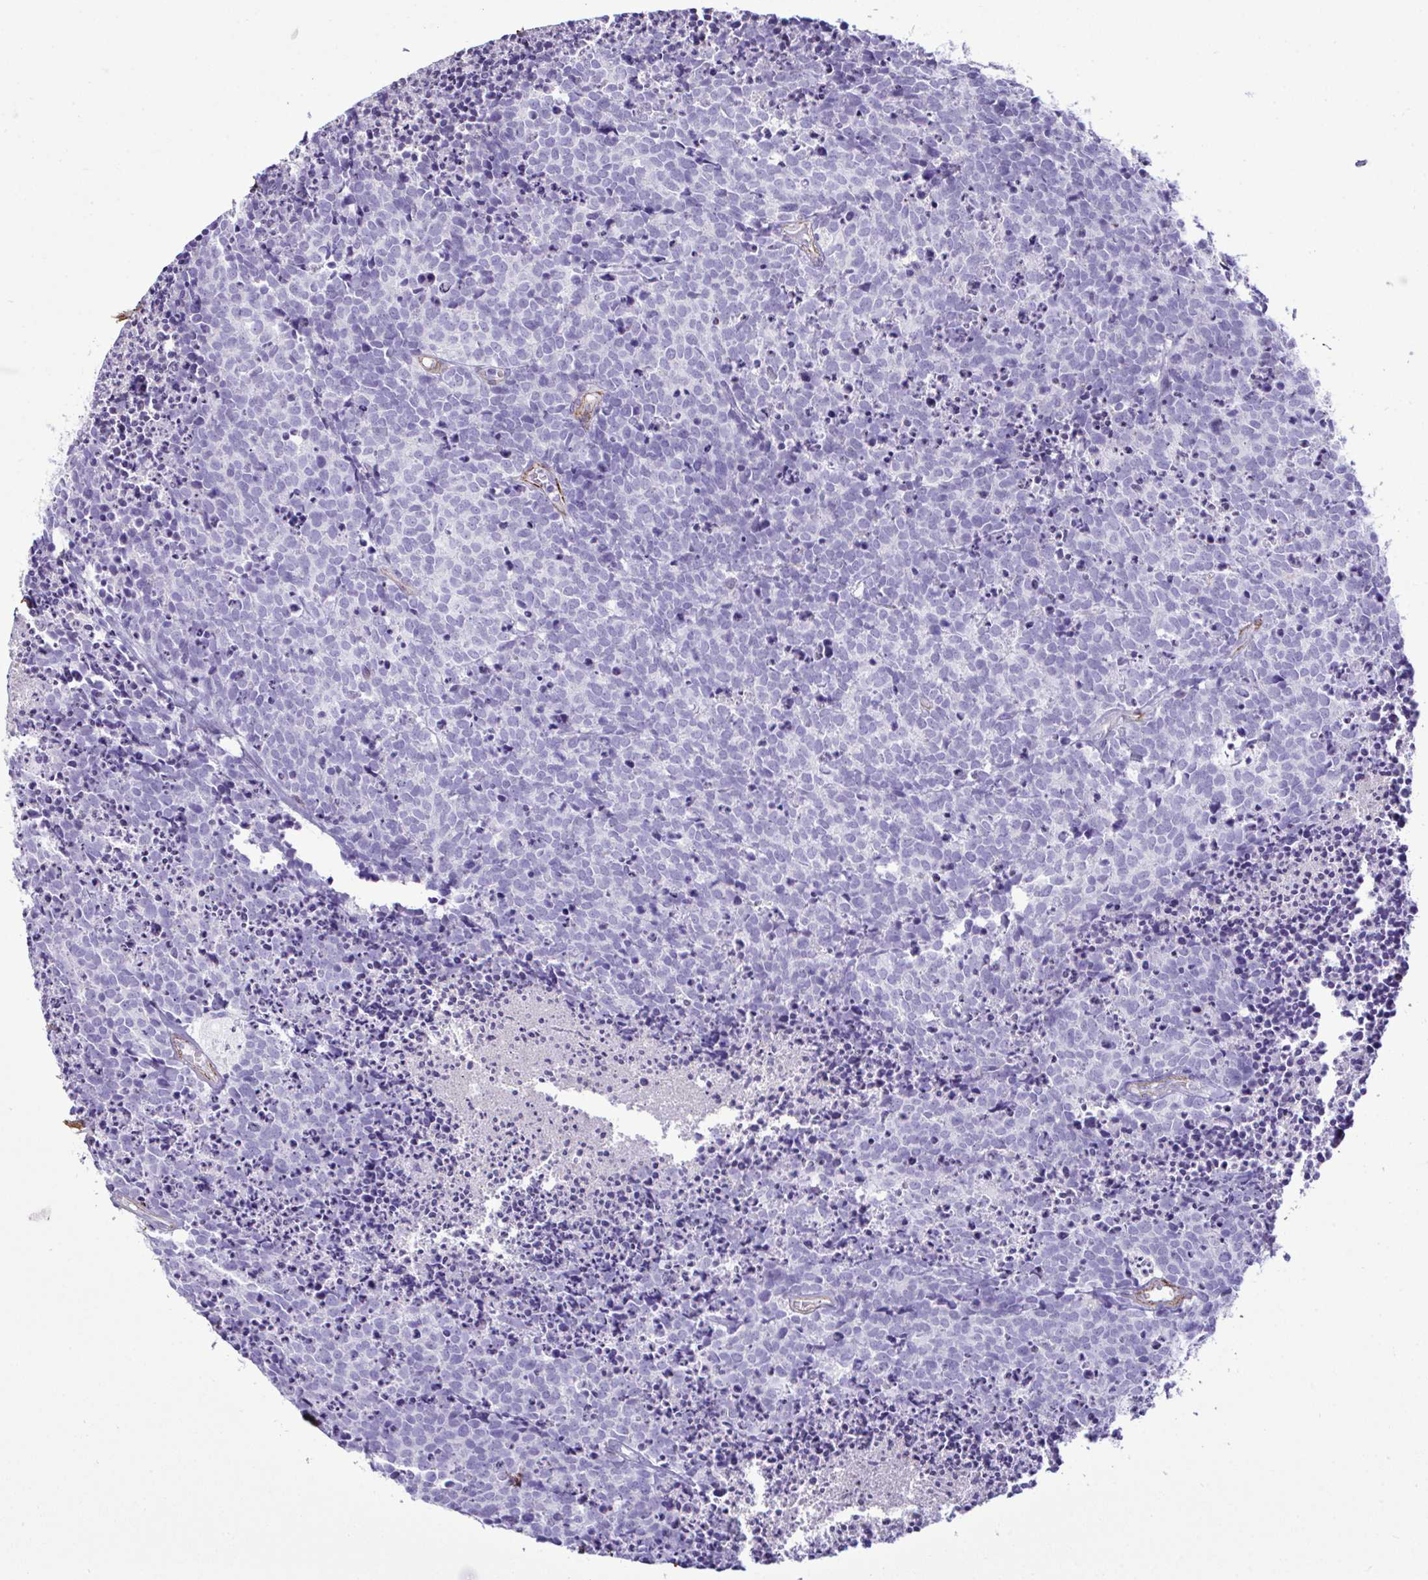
{"staining": {"intensity": "negative", "quantity": "none", "location": "none"}, "tissue": "carcinoid", "cell_type": "Tumor cells", "image_type": "cancer", "snomed": [{"axis": "morphology", "description": "Carcinoid, malignant, NOS"}, {"axis": "topography", "description": "Skin"}], "caption": "High magnification brightfield microscopy of malignant carcinoid stained with DAB (3,3'-diaminobenzidine) (brown) and counterstained with hematoxylin (blue): tumor cells show no significant staining.", "gene": "SYNPO2L", "patient": {"sex": "female", "age": 79}}